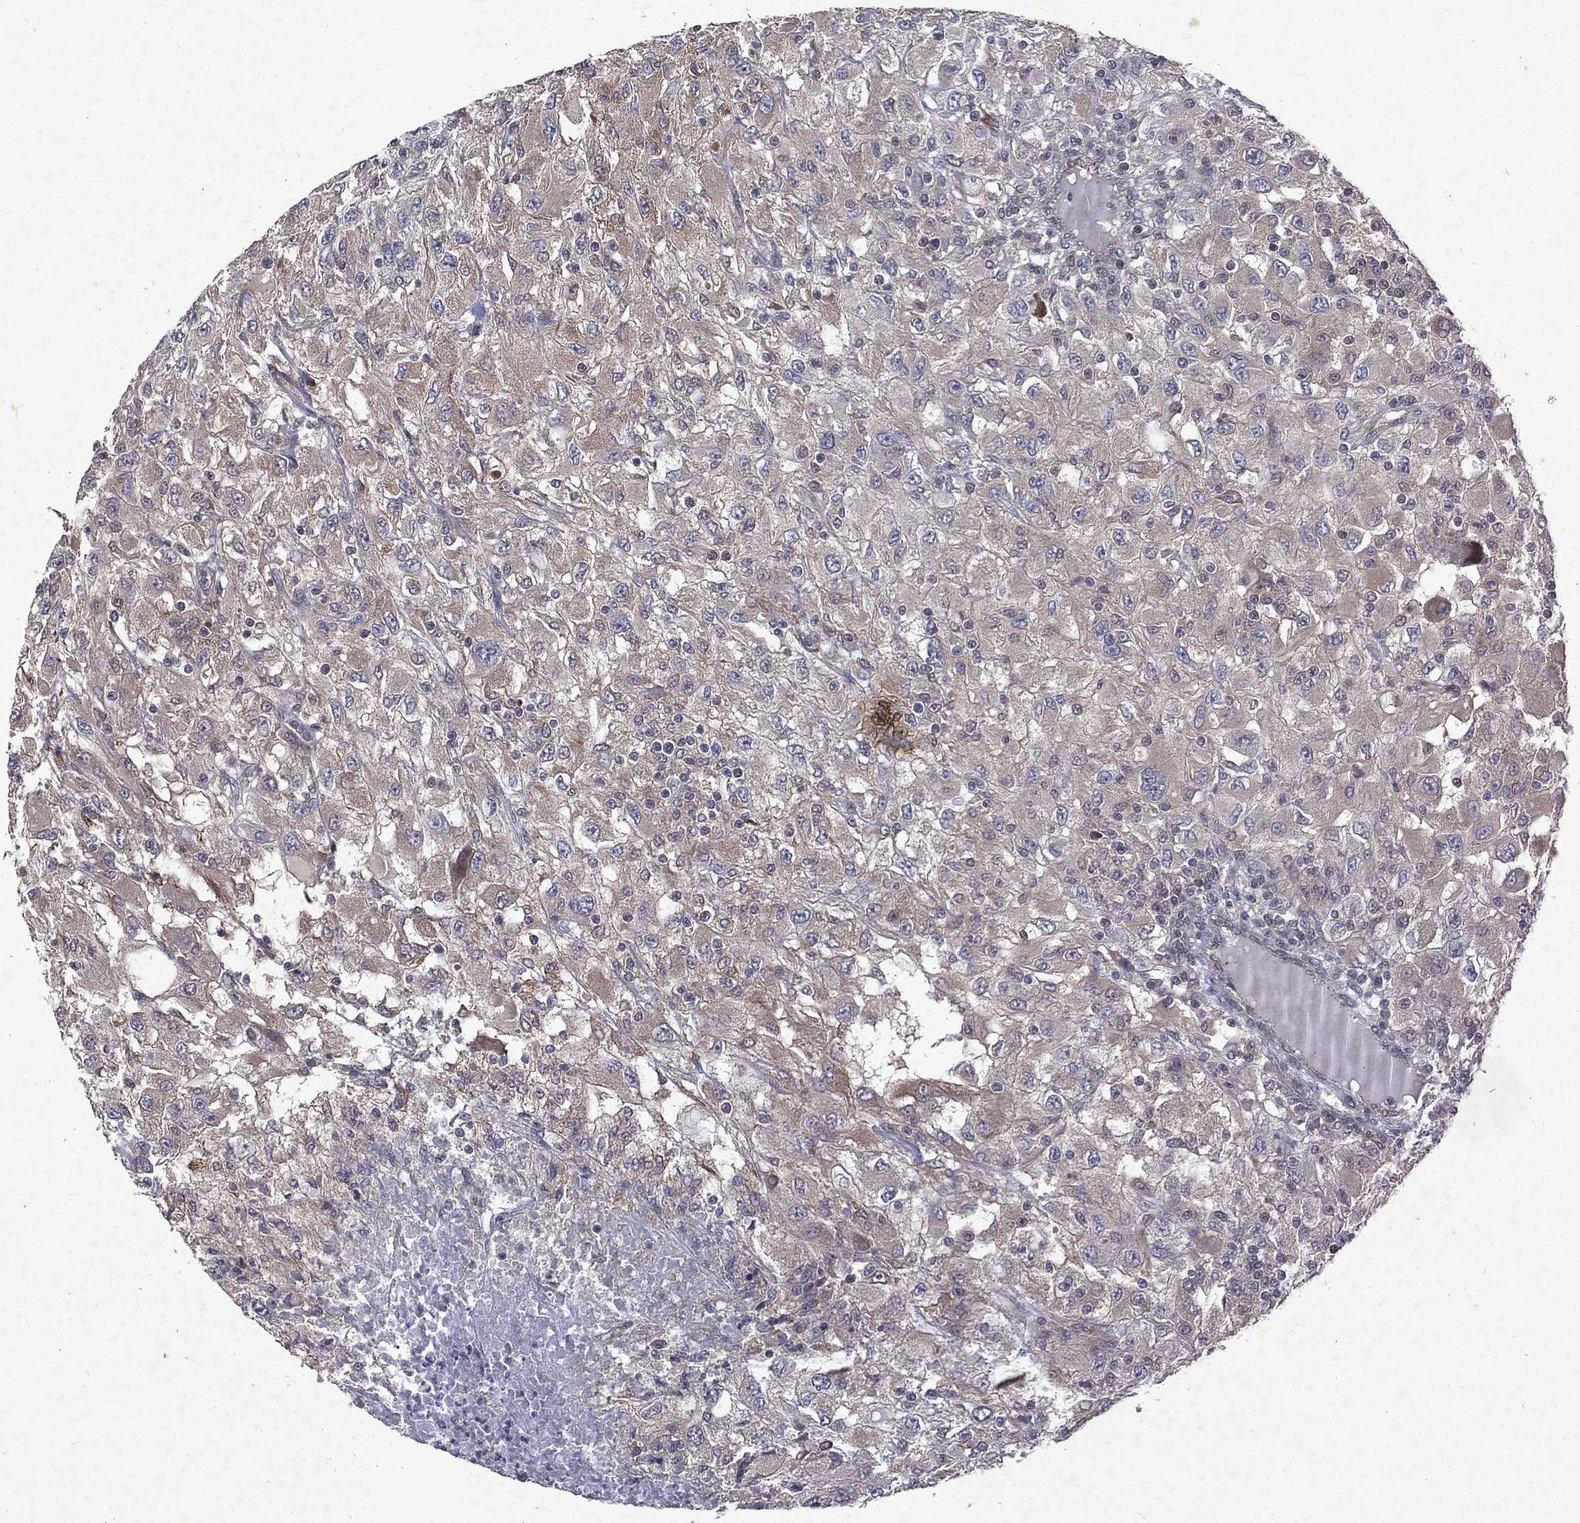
{"staining": {"intensity": "negative", "quantity": "none", "location": "none"}, "tissue": "renal cancer", "cell_type": "Tumor cells", "image_type": "cancer", "snomed": [{"axis": "morphology", "description": "Adenocarcinoma, NOS"}, {"axis": "topography", "description": "Kidney"}], "caption": "A photomicrograph of renal cancer (adenocarcinoma) stained for a protein reveals no brown staining in tumor cells. (DAB immunohistochemistry (IHC) visualized using brightfield microscopy, high magnification).", "gene": "MTAP", "patient": {"sex": "female", "age": 67}}